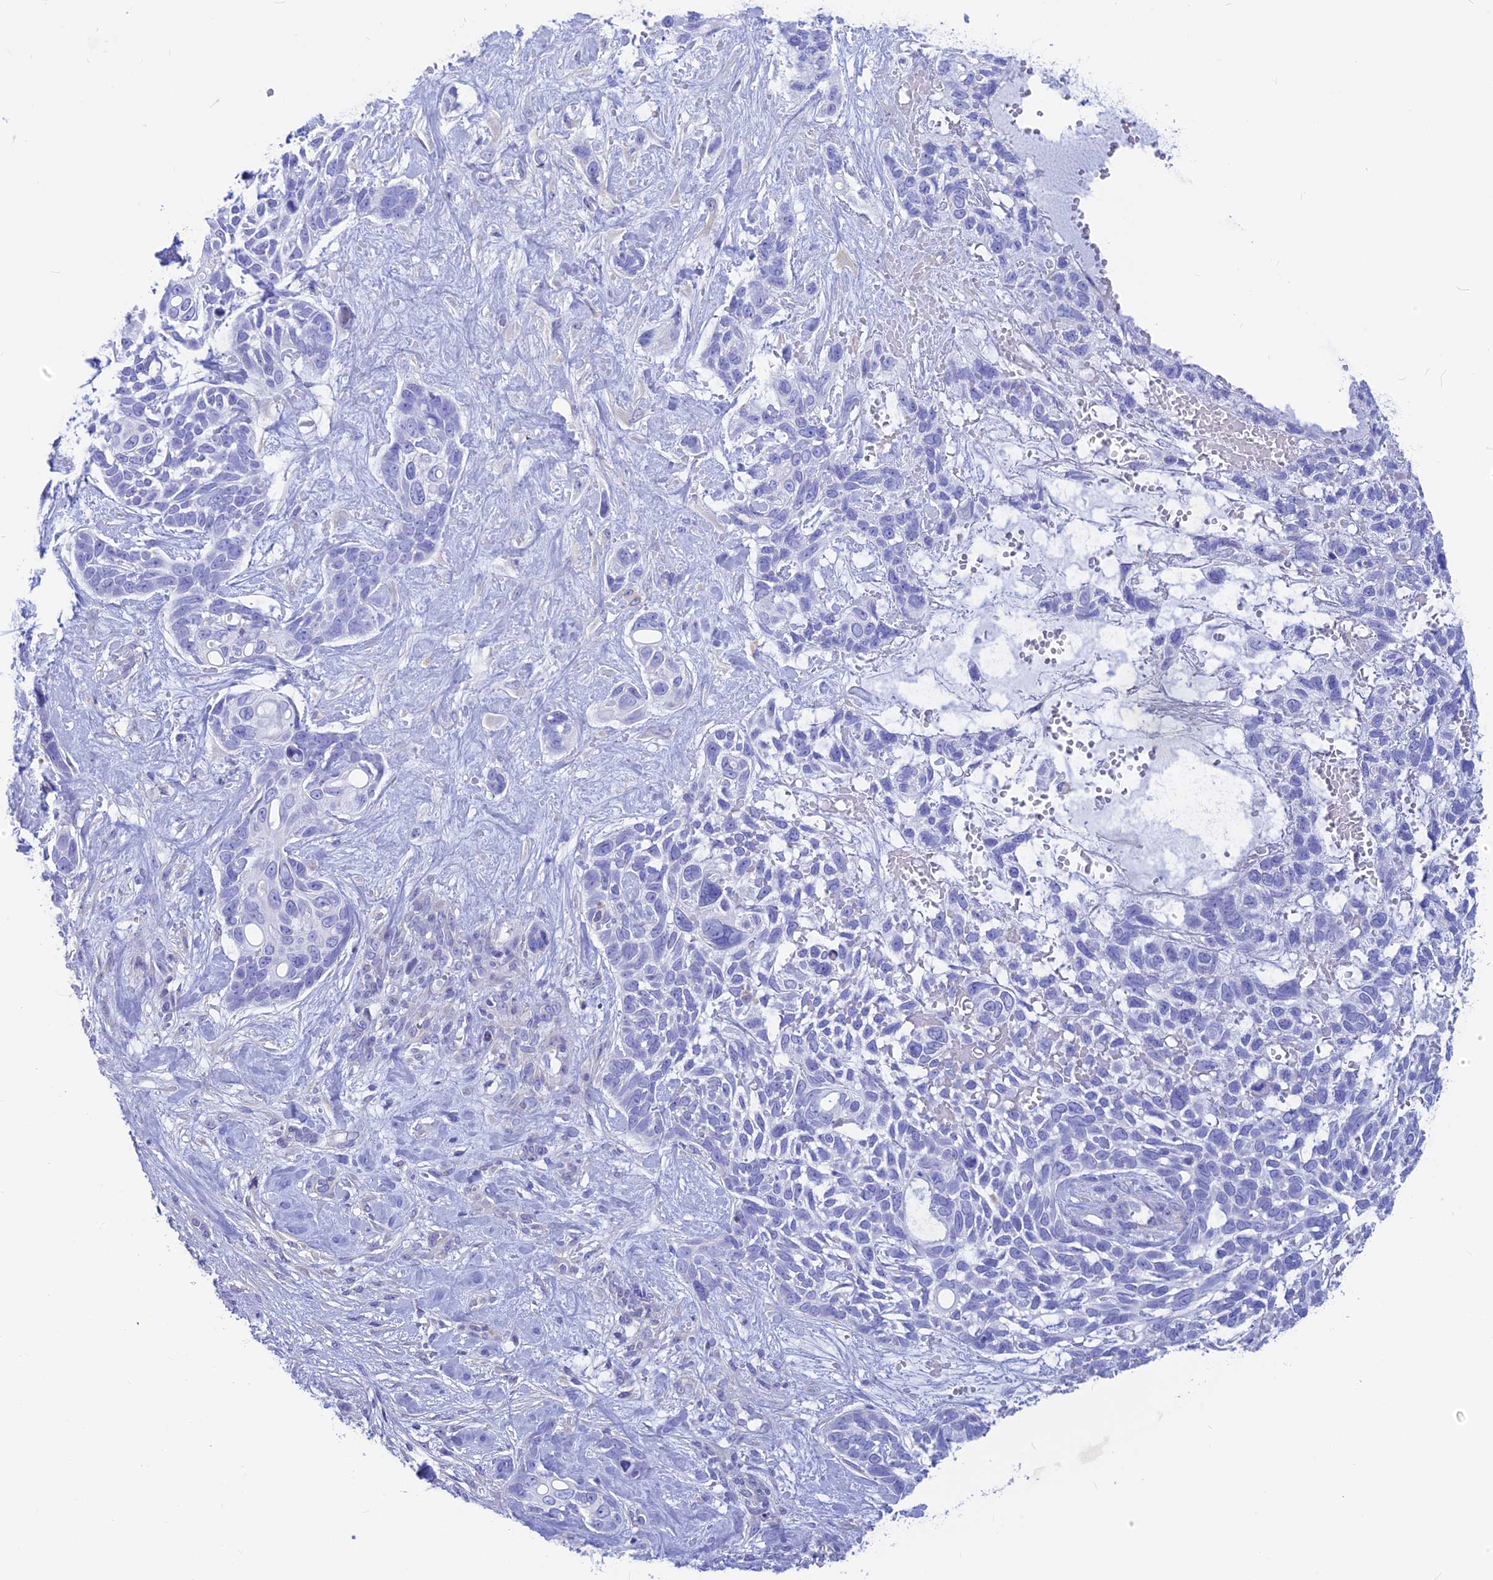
{"staining": {"intensity": "negative", "quantity": "none", "location": "none"}, "tissue": "skin cancer", "cell_type": "Tumor cells", "image_type": "cancer", "snomed": [{"axis": "morphology", "description": "Basal cell carcinoma"}, {"axis": "topography", "description": "Skin"}], "caption": "Immunohistochemistry (IHC) micrograph of neoplastic tissue: skin cancer stained with DAB (3,3'-diaminobenzidine) shows no significant protein expression in tumor cells. (DAB immunohistochemistry, high magnification).", "gene": "GNGT2", "patient": {"sex": "male", "age": 88}}